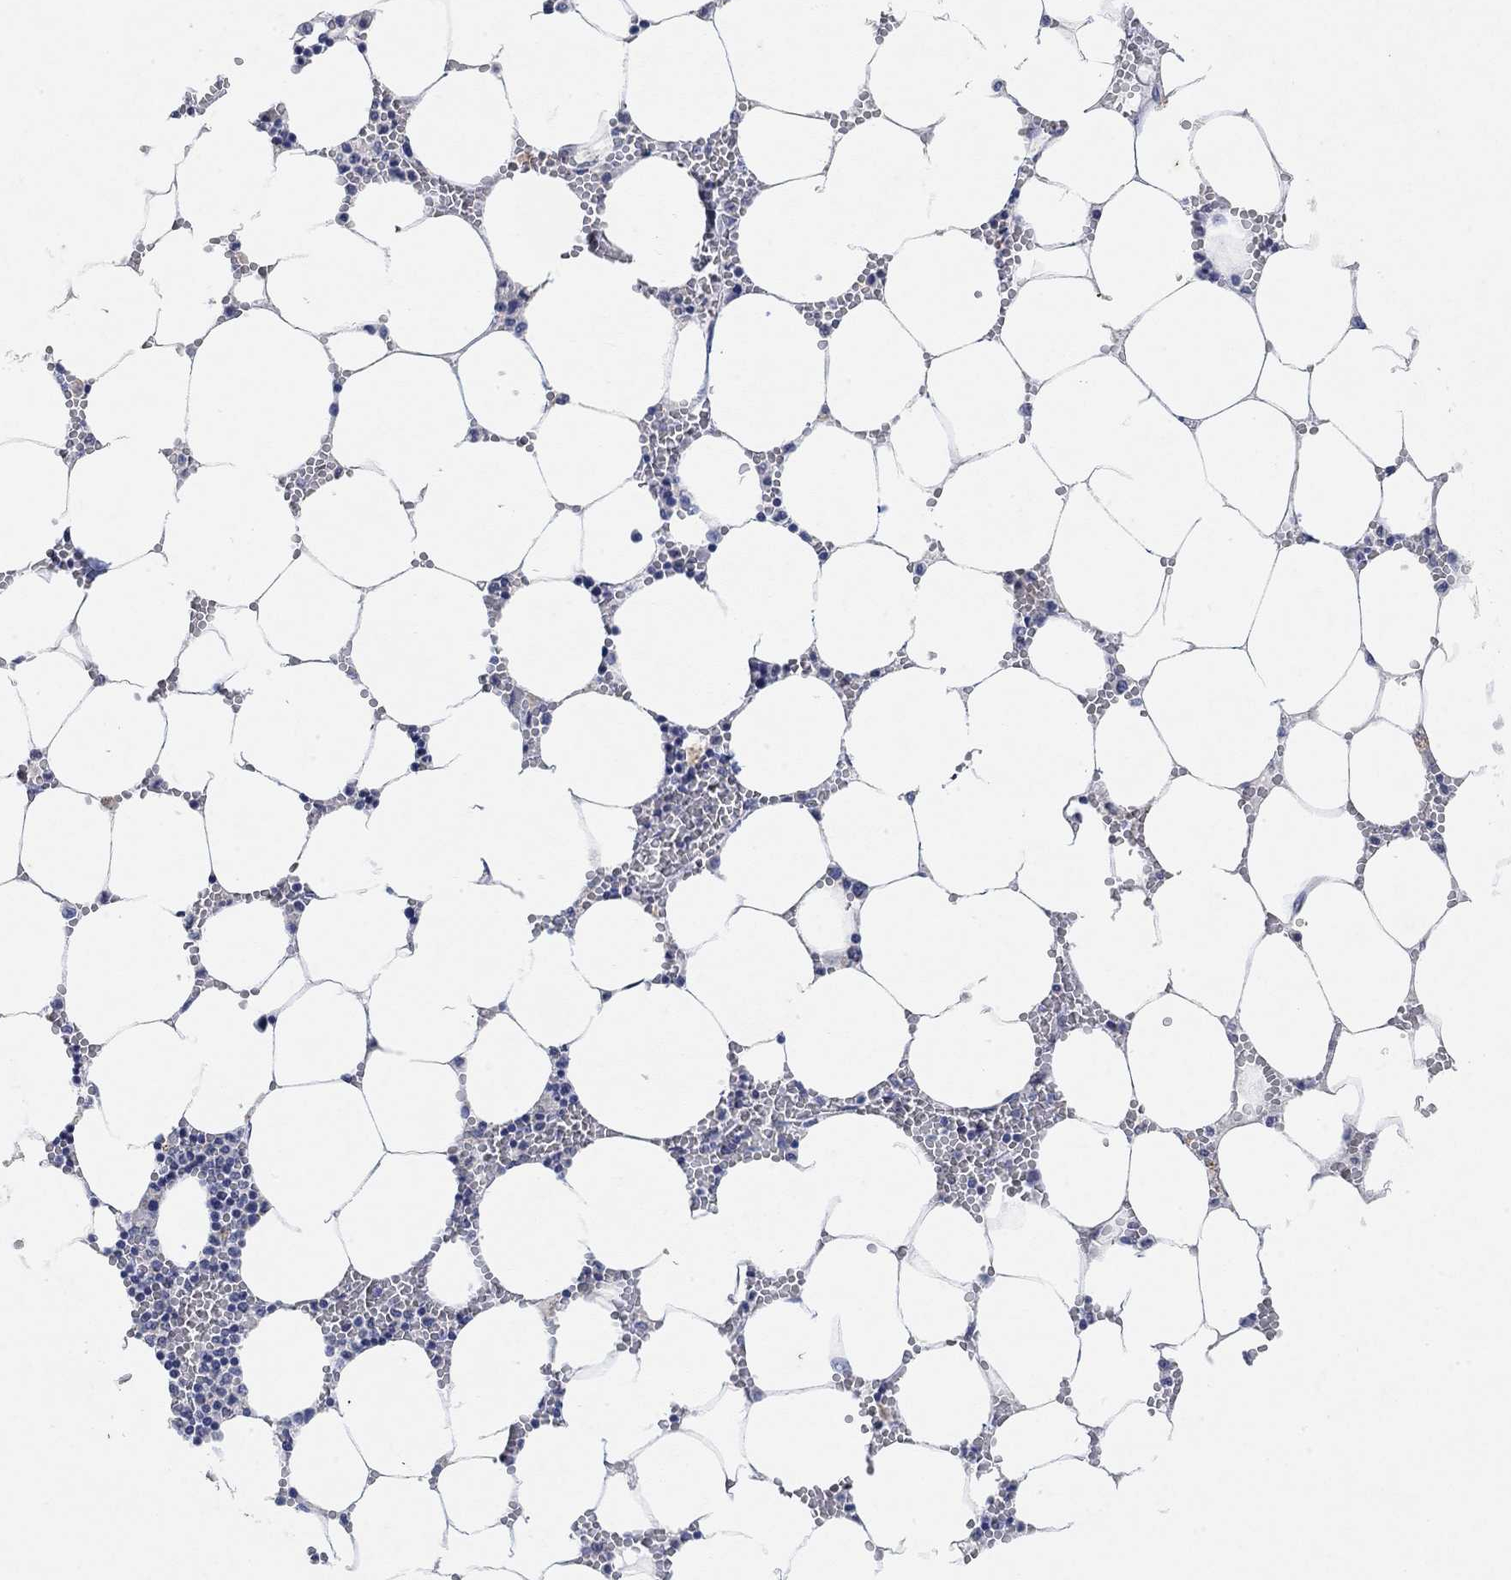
{"staining": {"intensity": "strong", "quantity": "<25%", "location": "cytoplasmic/membranous"}, "tissue": "bone marrow", "cell_type": "Hematopoietic cells", "image_type": "normal", "snomed": [{"axis": "morphology", "description": "Normal tissue, NOS"}, {"axis": "topography", "description": "Bone marrow"}], "caption": "Hematopoietic cells display strong cytoplasmic/membranous expression in approximately <25% of cells in benign bone marrow.", "gene": "VAT1L", "patient": {"sex": "female", "age": 64}}